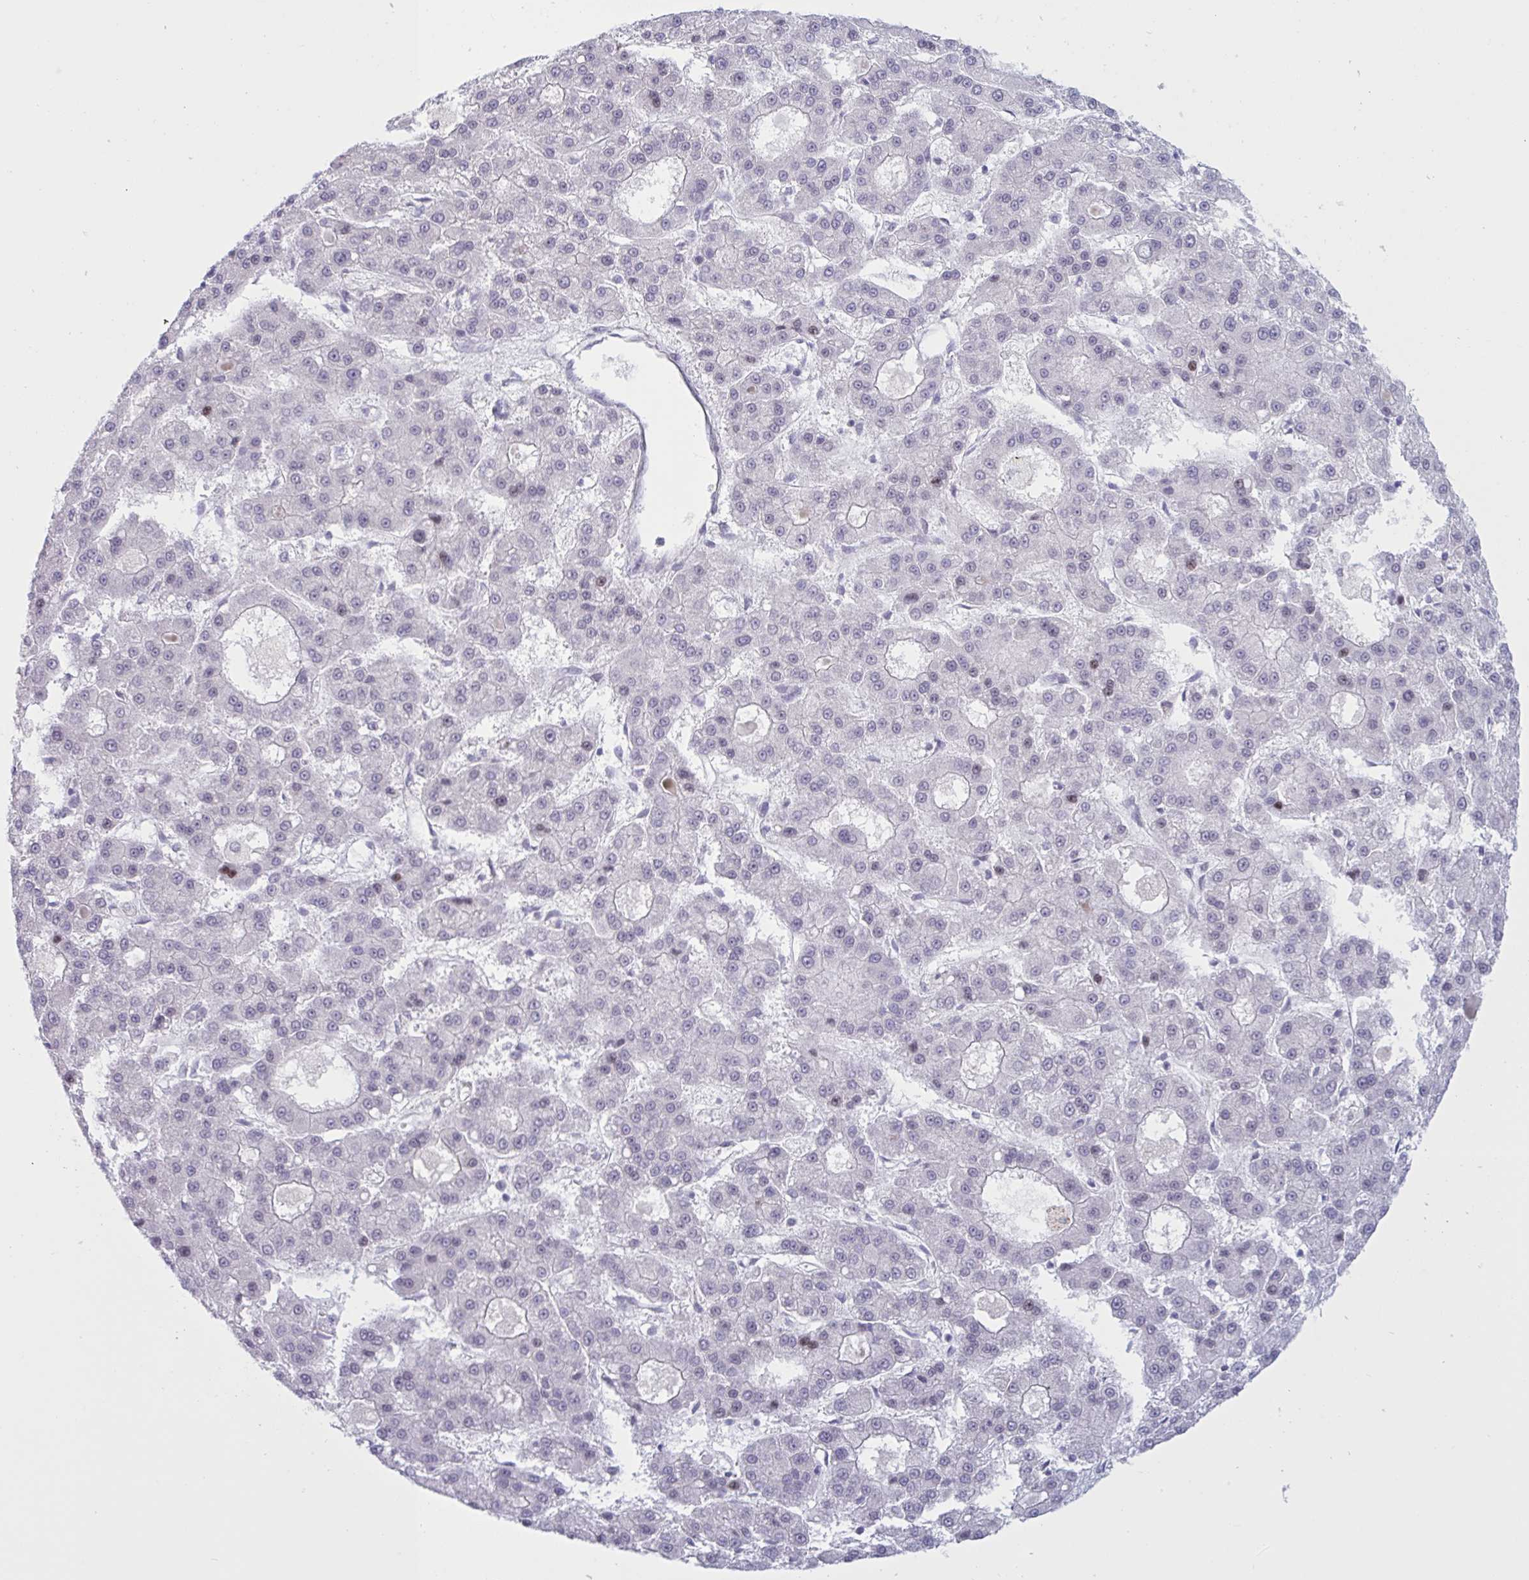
{"staining": {"intensity": "weak", "quantity": "<25%", "location": "nuclear"}, "tissue": "liver cancer", "cell_type": "Tumor cells", "image_type": "cancer", "snomed": [{"axis": "morphology", "description": "Carcinoma, Hepatocellular, NOS"}, {"axis": "topography", "description": "Liver"}], "caption": "Tumor cells are negative for protein expression in human liver cancer.", "gene": "PRMT6", "patient": {"sex": "male", "age": 70}}